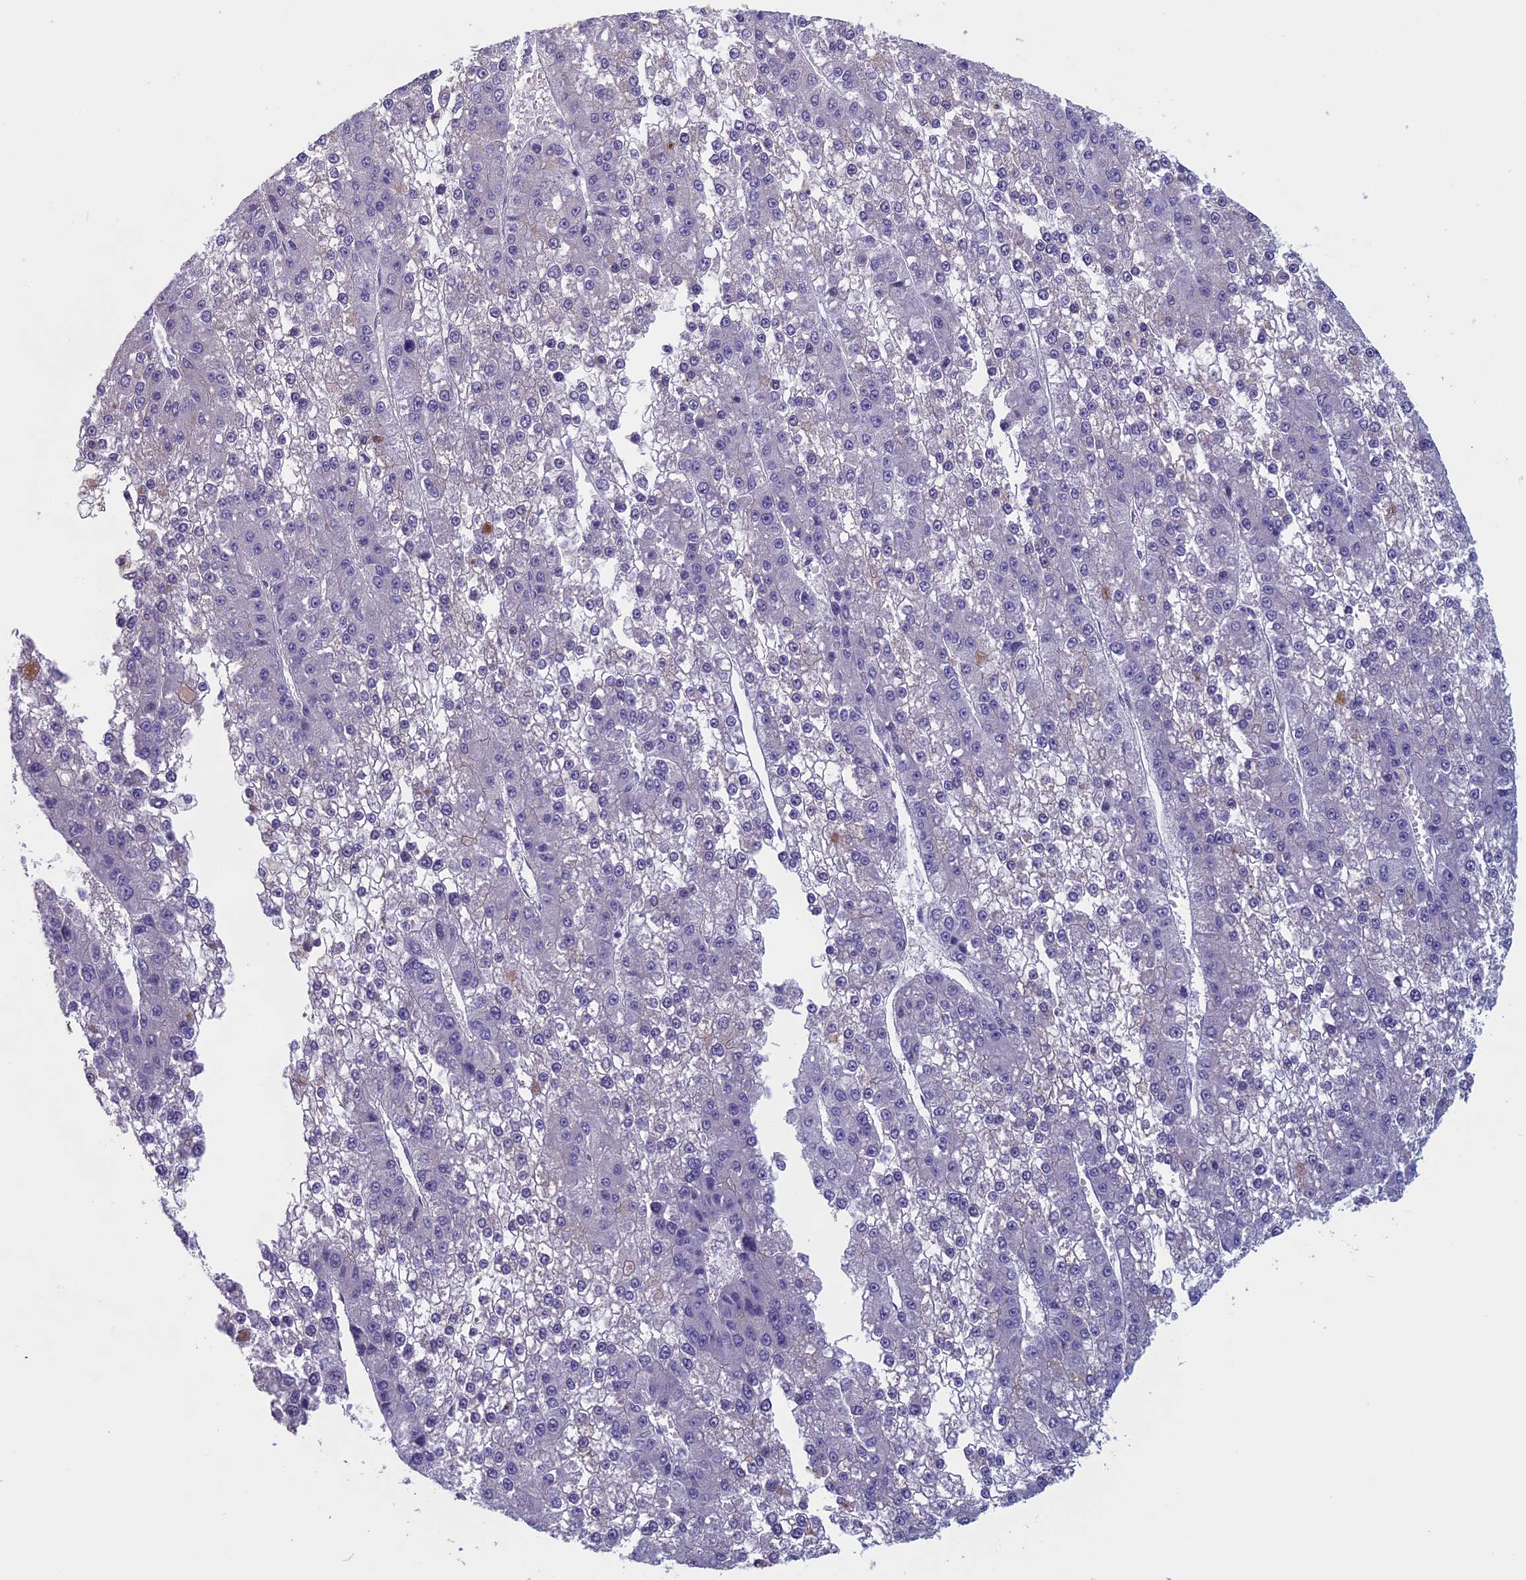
{"staining": {"intensity": "negative", "quantity": "none", "location": "none"}, "tissue": "liver cancer", "cell_type": "Tumor cells", "image_type": "cancer", "snomed": [{"axis": "morphology", "description": "Carcinoma, Hepatocellular, NOS"}, {"axis": "topography", "description": "Liver"}], "caption": "A histopathology image of liver cancer stained for a protein demonstrates no brown staining in tumor cells. (DAB (3,3'-diaminobenzidine) IHC with hematoxylin counter stain).", "gene": "CNOT6L", "patient": {"sex": "female", "age": 73}}